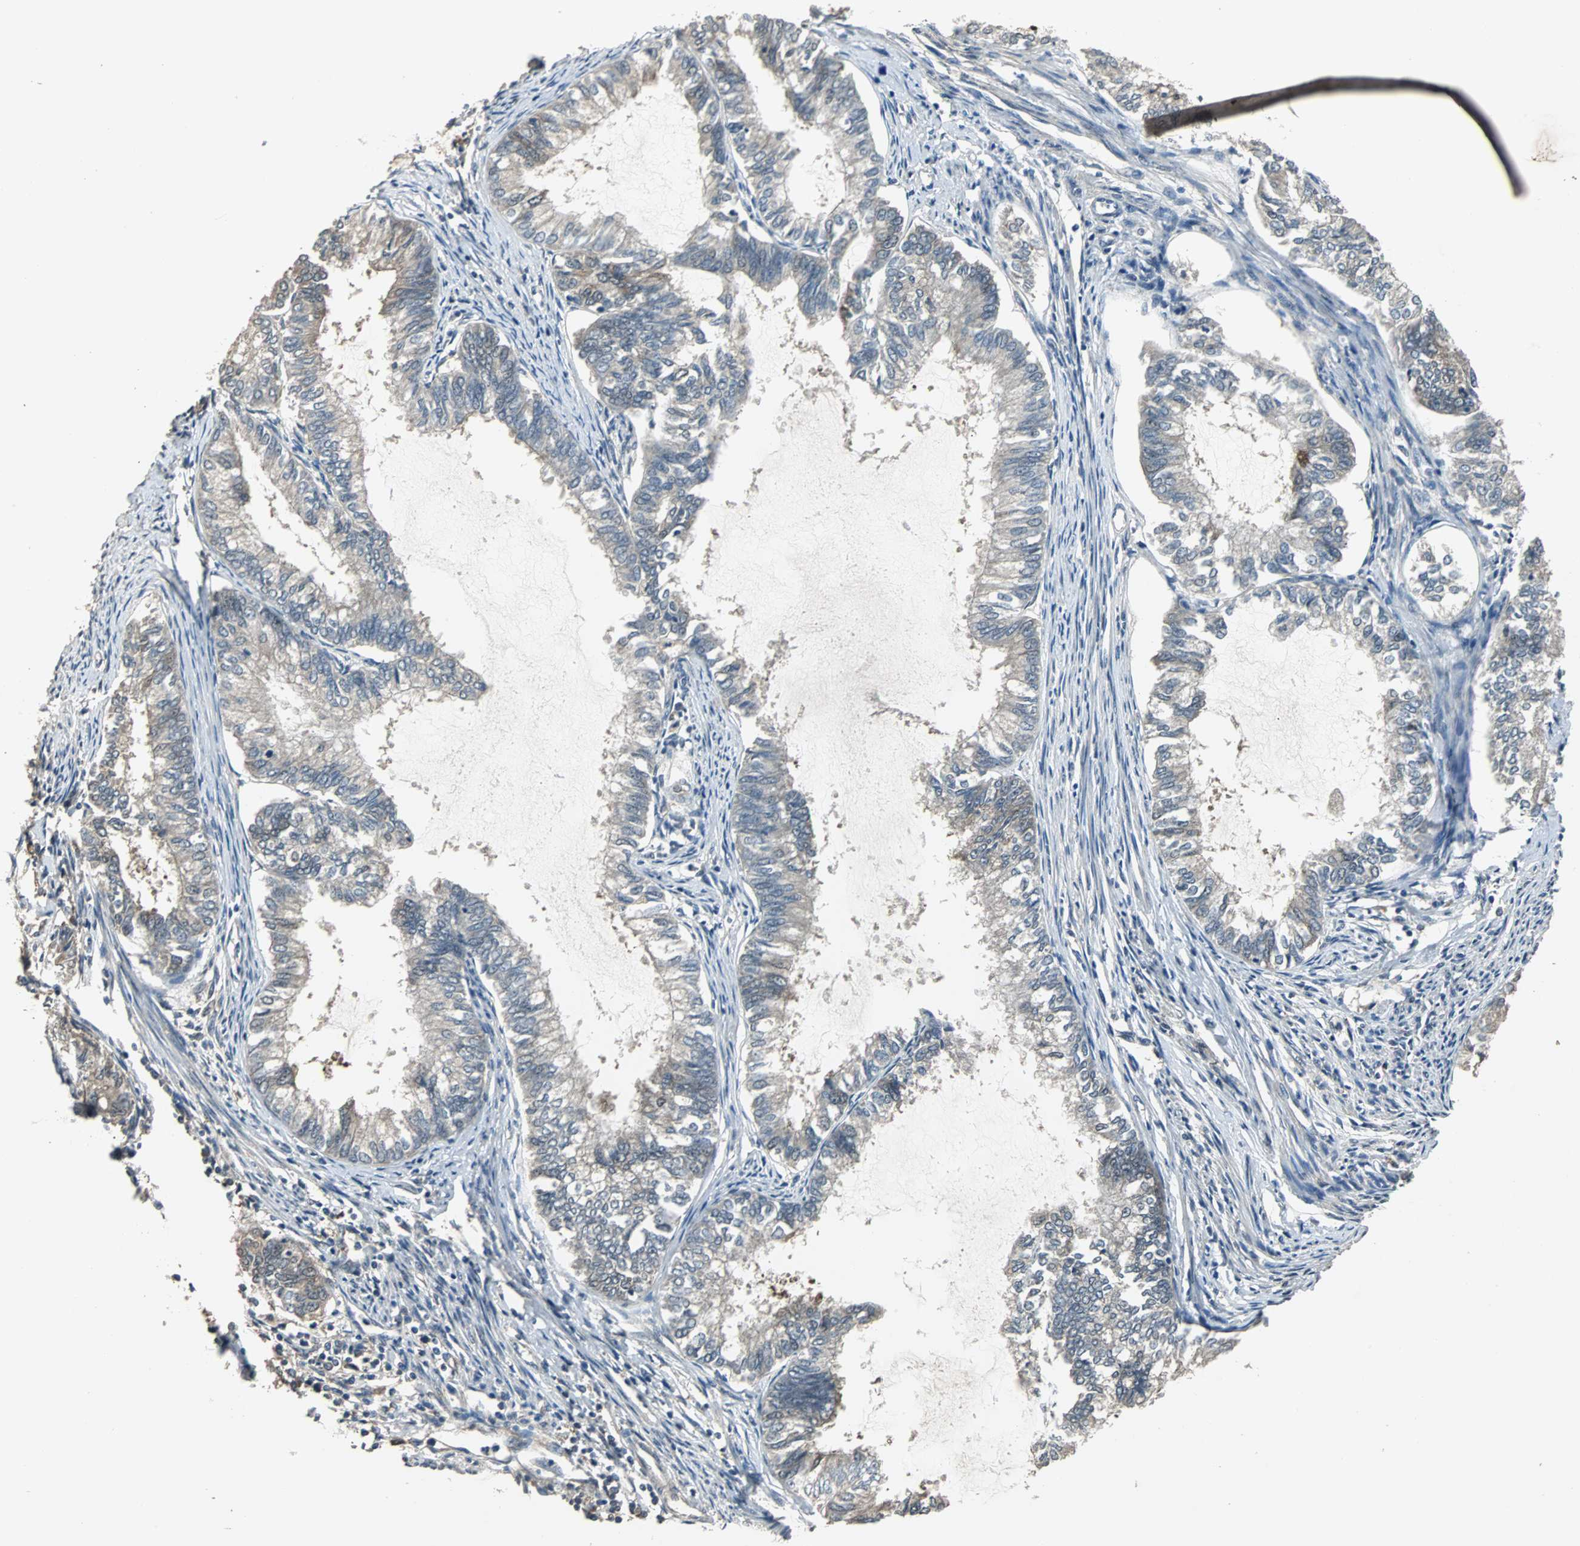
{"staining": {"intensity": "weak", "quantity": "<25%", "location": "cytoplasmic/membranous"}, "tissue": "endometrial cancer", "cell_type": "Tumor cells", "image_type": "cancer", "snomed": [{"axis": "morphology", "description": "Adenocarcinoma, NOS"}, {"axis": "topography", "description": "Endometrium"}], "caption": "The IHC photomicrograph has no significant positivity in tumor cells of endometrial cancer tissue.", "gene": "ABHD2", "patient": {"sex": "female", "age": 86}}